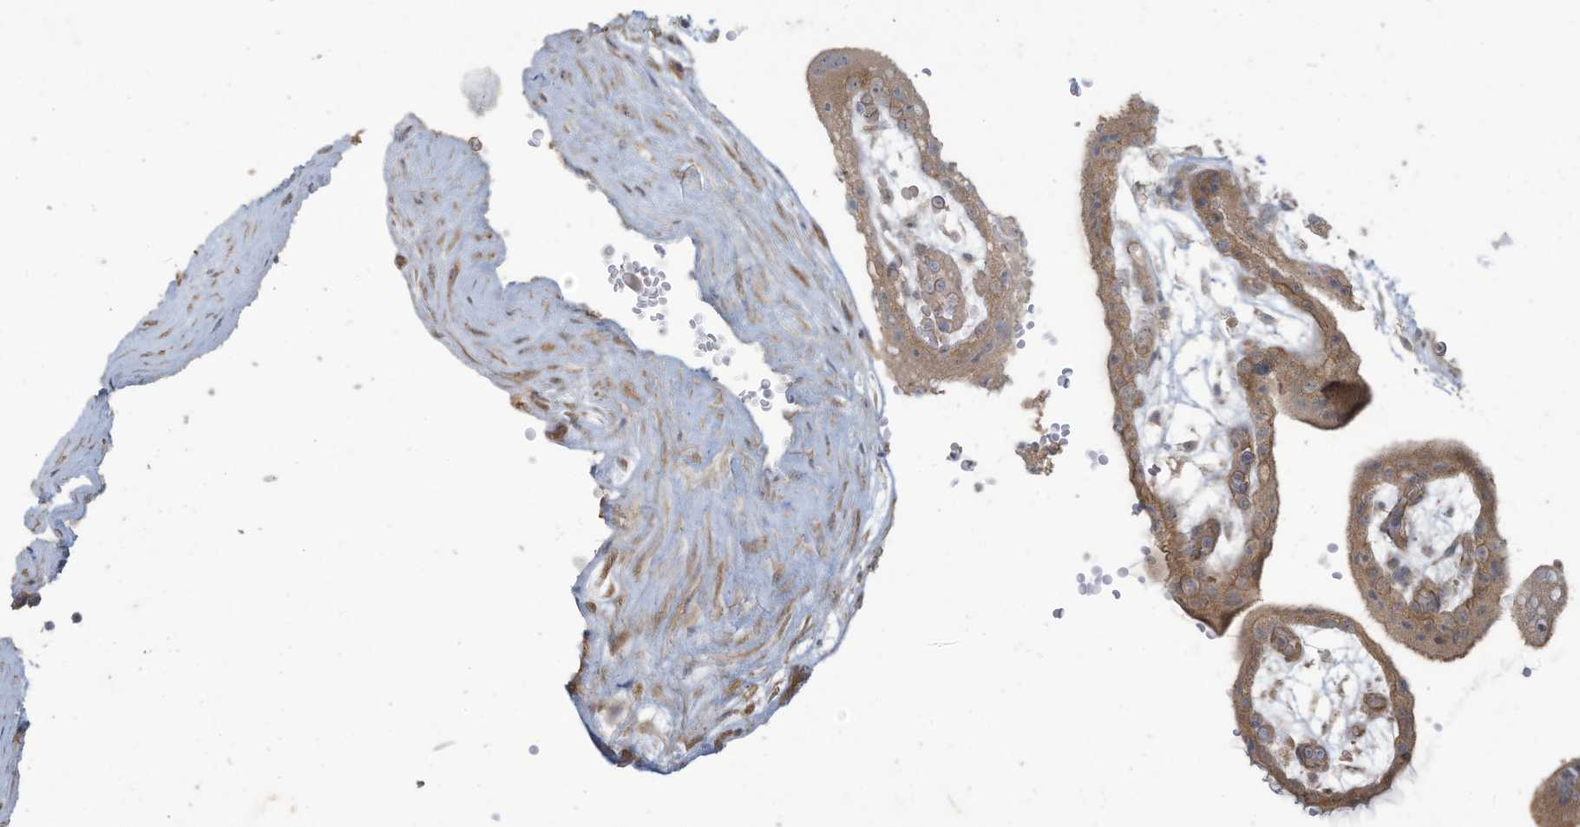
{"staining": {"intensity": "weak", "quantity": ">75%", "location": "cytoplasmic/membranous"}, "tissue": "placenta", "cell_type": "Decidual cells", "image_type": "normal", "snomed": [{"axis": "morphology", "description": "Normal tissue, NOS"}, {"axis": "topography", "description": "Placenta"}], "caption": "Immunohistochemistry (IHC) (DAB) staining of benign human placenta exhibits weak cytoplasmic/membranous protein expression in about >75% of decidual cells. The protein of interest is stained brown, and the nuclei are stained in blue (DAB IHC with brightfield microscopy, high magnification).", "gene": "MAGIX", "patient": {"sex": "female", "age": 18}}